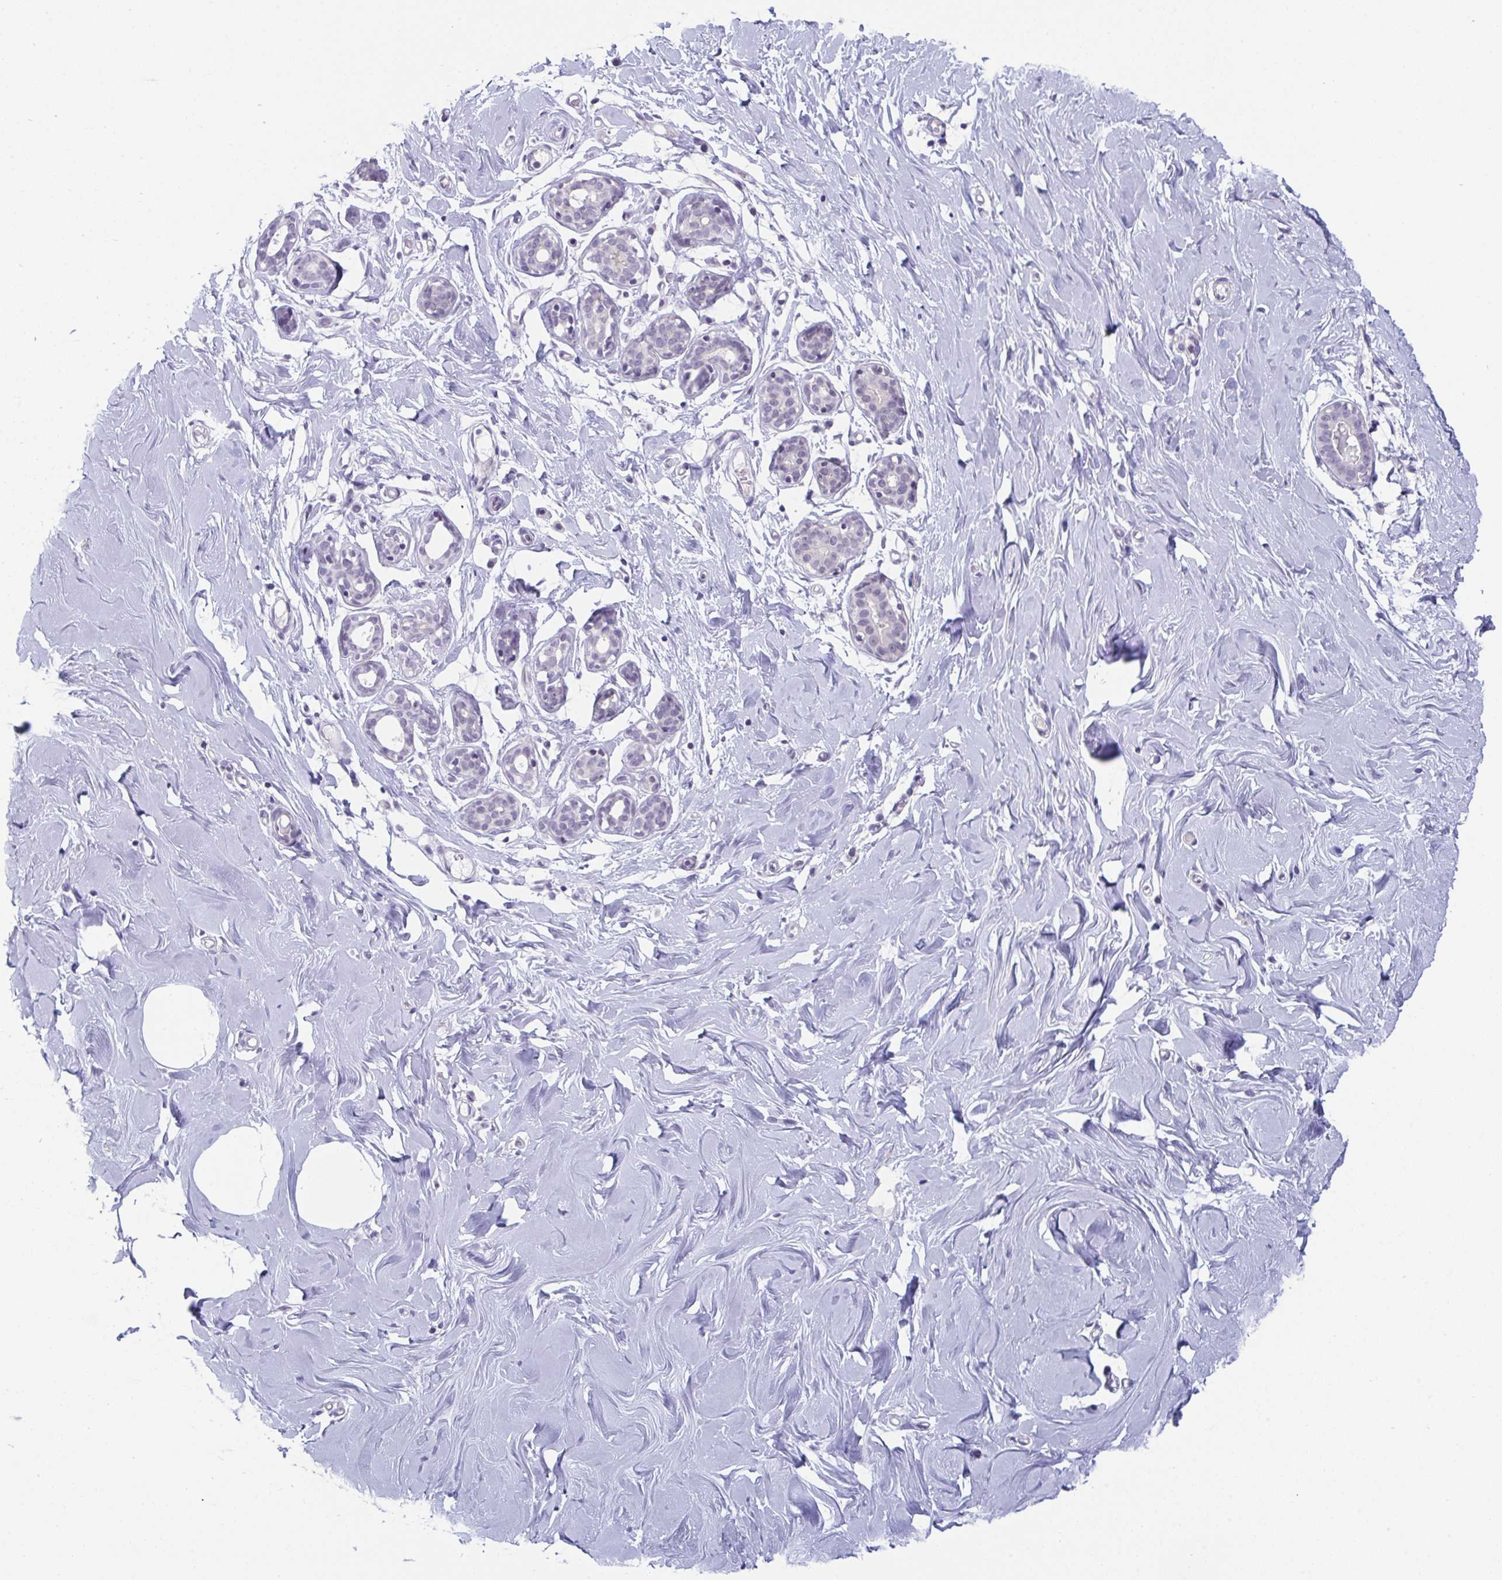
{"staining": {"intensity": "negative", "quantity": "none", "location": "none"}, "tissue": "breast", "cell_type": "Adipocytes", "image_type": "normal", "snomed": [{"axis": "morphology", "description": "Normal tissue, NOS"}, {"axis": "topography", "description": "Breast"}], "caption": "High magnification brightfield microscopy of unremarkable breast stained with DAB (brown) and counterstained with hematoxylin (blue): adipocytes show no significant expression.", "gene": "BMAL2", "patient": {"sex": "female", "age": 27}}